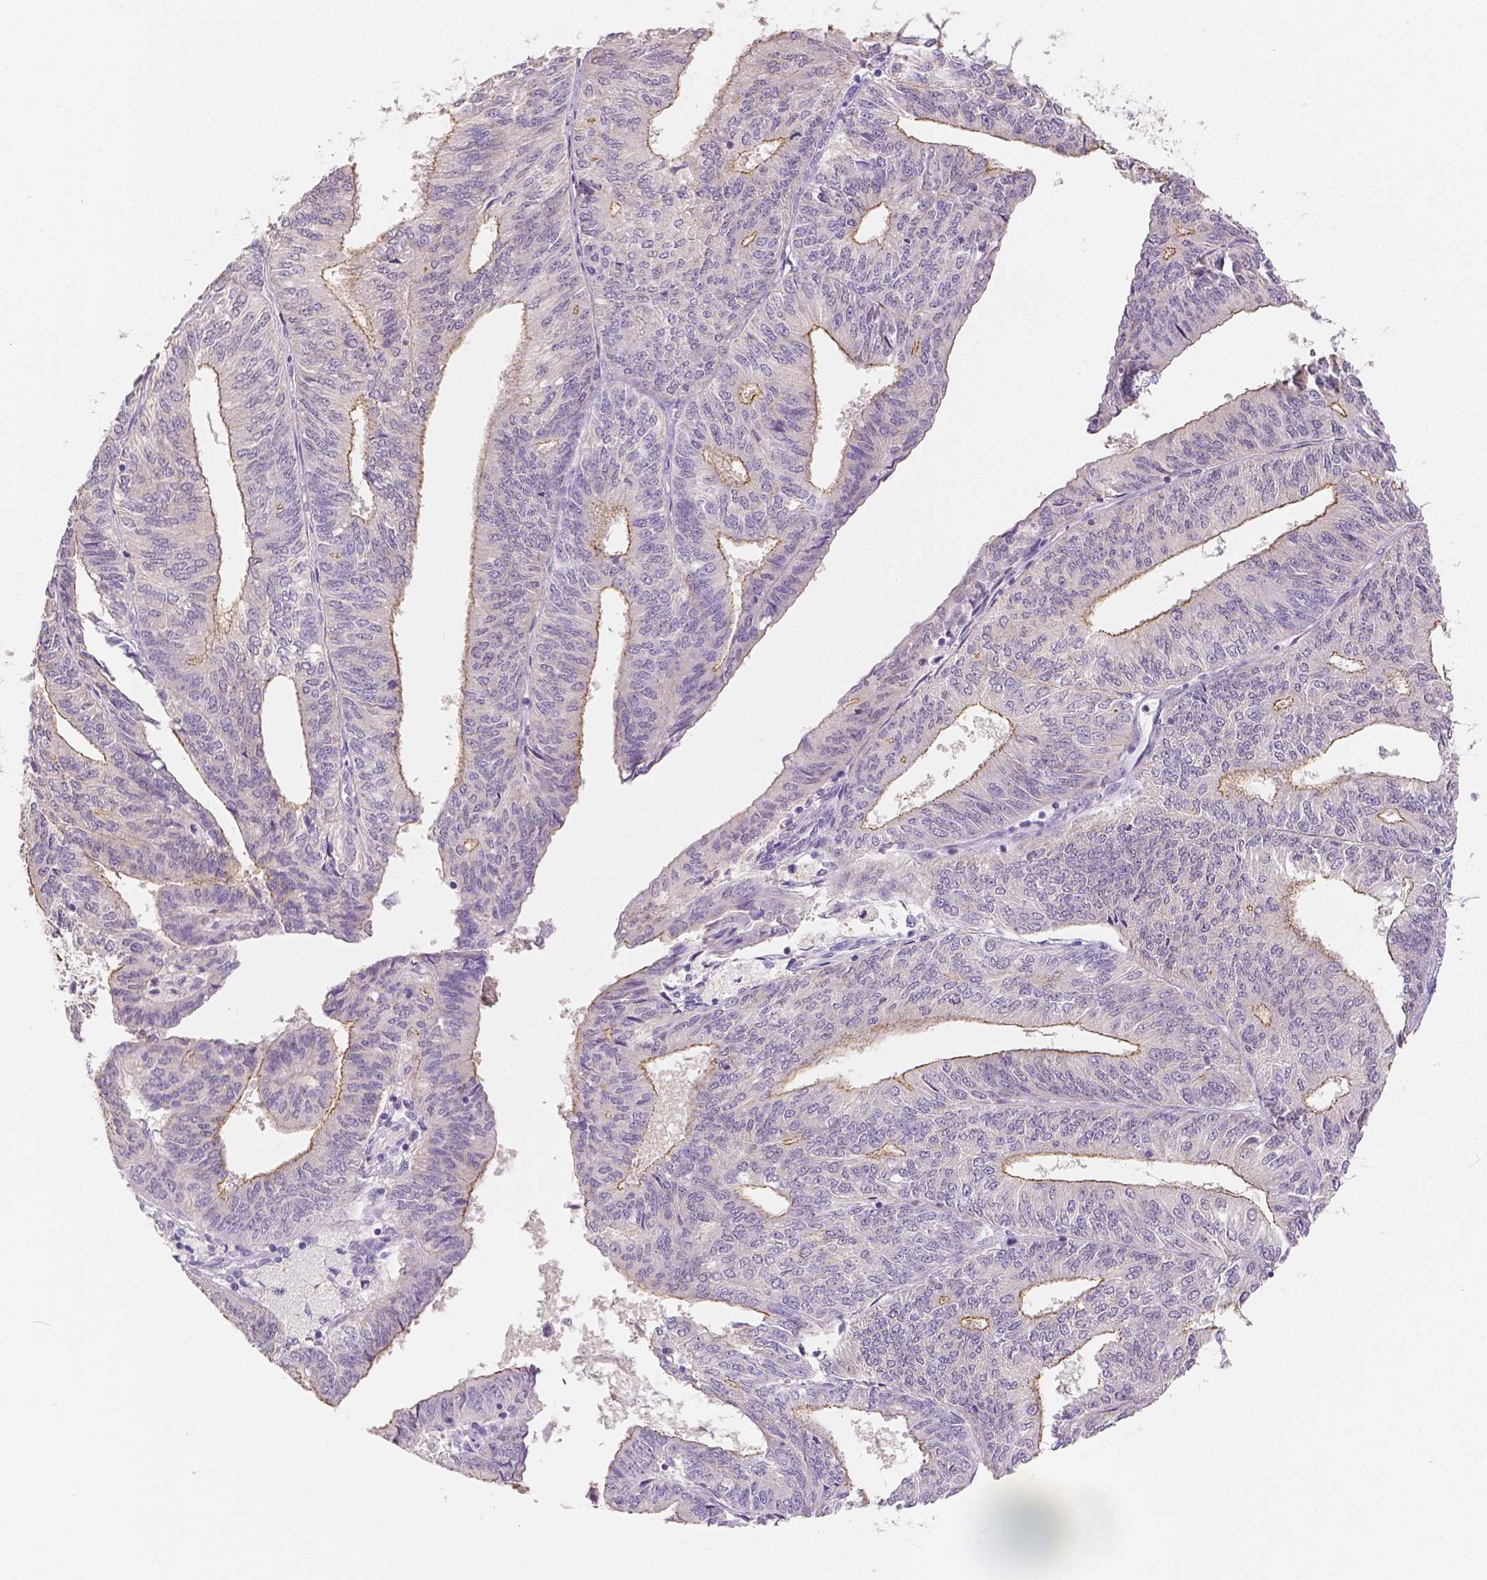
{"staining": {"intensity": "moderate", "quantity": "25%-75%", "location": "cytoplasmic/membranous"}, "tissue": "endometrial cancer", "cell_type": "Tumor cells", "image_type": "cancer", "snomed": [{"axis": "morphology", "description": "Adenocarcinoma, NOS"}, {"axis": "topography", "description": "Endometrium"}], "caption": "Human adenocarcinoma (endometrial) stained for a protein (brown) shows moderate cytoplasmic/membranous positive positivity in about 25%-75% of tumor cells.", "gene": "OCLN", "patient": {"sex": "female", "age": 58}}